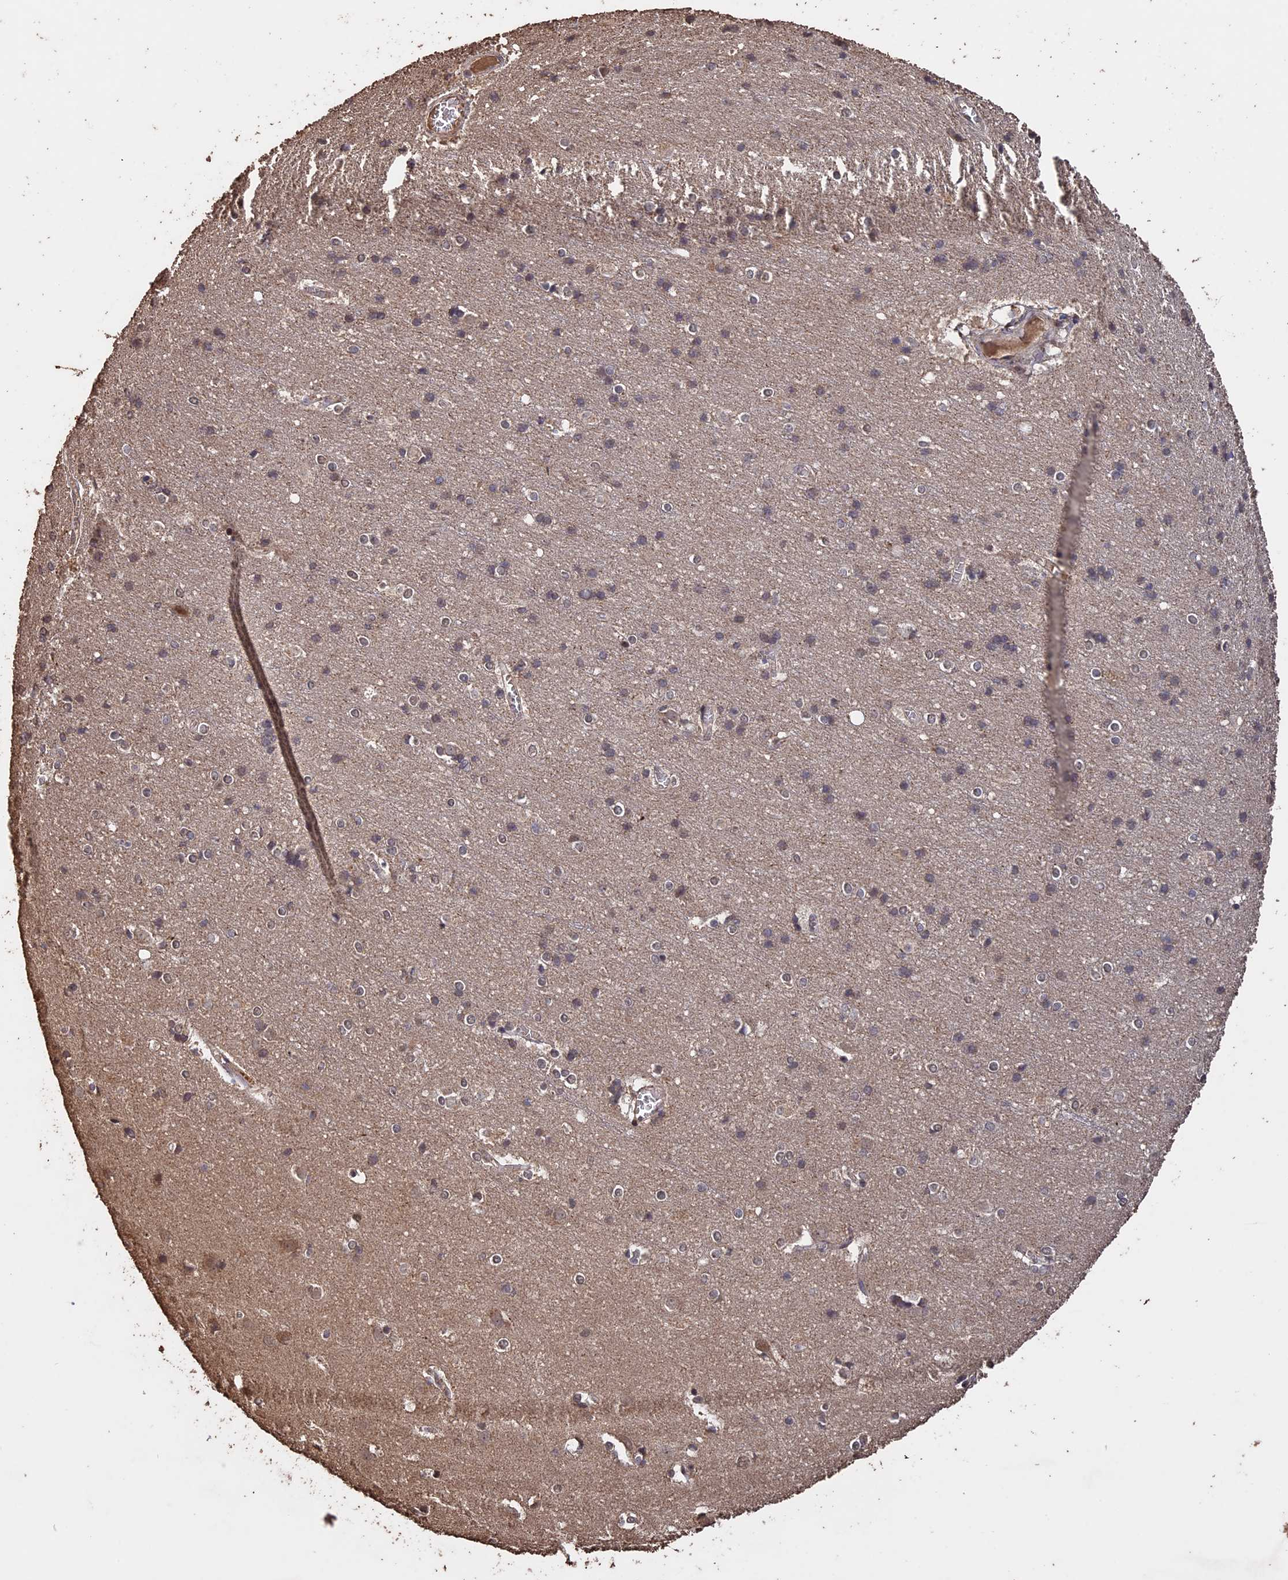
{"staining": {"intensity": "weak", "quantity": ">75%", "location": "cytoplasmic/membranous"}, "tissue": "cerebral cortex", "cell_type": "Endothelial cells", "image_type": "normal", "snomed": [{"axis": "morphology", "description": "Normal tissue, NOS"}, {"axis": "topography", "description": "Cerebral cortex"}], "caption": "DAB (3,3'-diaminobenzidine) immunohistochemical staining of normal cerebral cortex reveals weak cytoplasmic/membranous protein positivity in approximately >75% of endothelial cells.", "gene": "HUNK", "patient": {"sex": "male", "age": 54}}